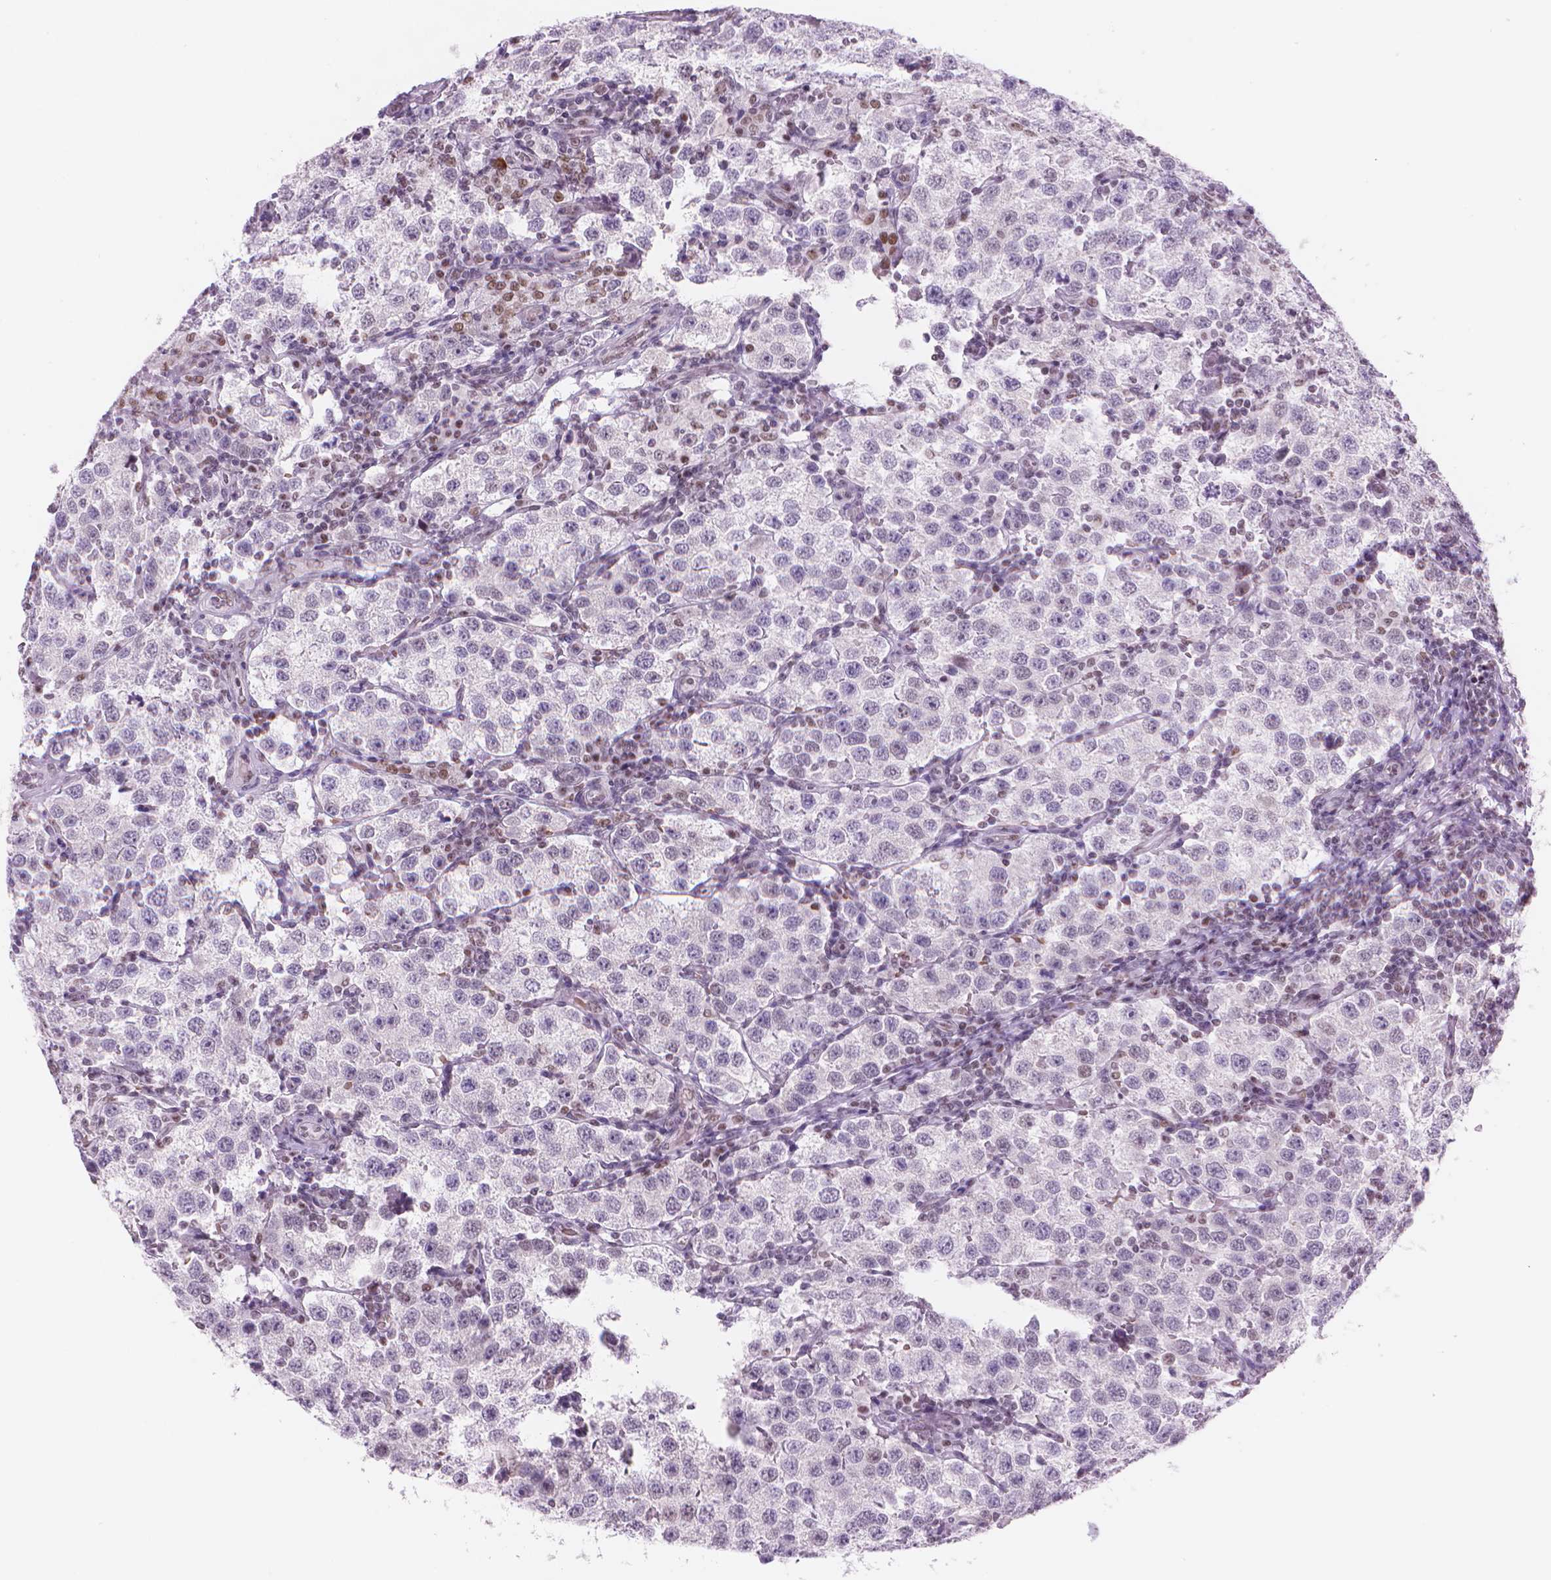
{"staining": {"intensity": "negative", "quantity": "none", "location": "none"}, "tissue": "testis cancer", "cell_type": "Tumor cells", "image_type": "cancer", "snomed": [{"axis": "morphology", "description": "Seminoma, NOS"}, {"axis": "topography", "description": "Testis"}], "caption": "This is an immunohistochemistry histopathology image of seminoma (testis). There is no expression in tumor cells.", "gene": "POLR3D", "patient": {"sex": "male", "age": 37}}